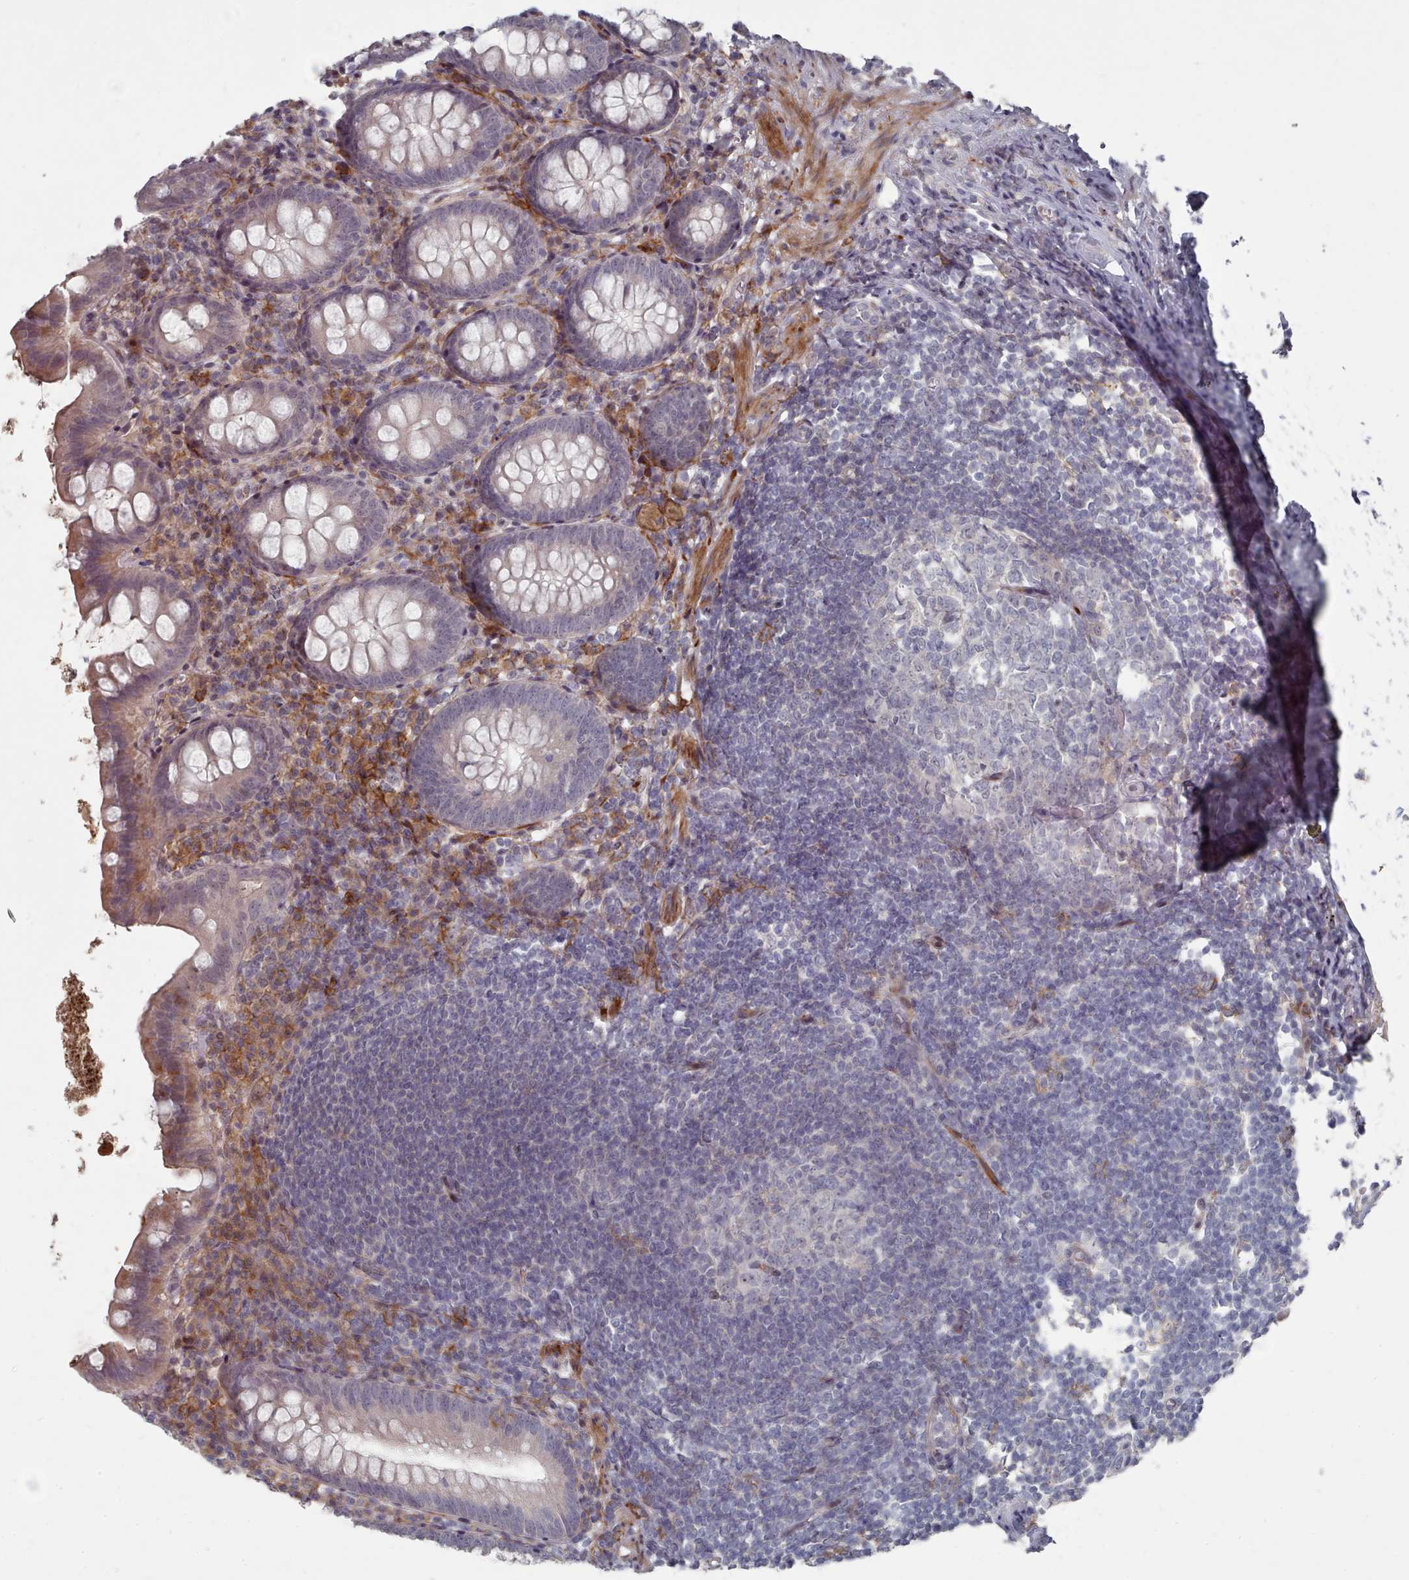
{"staining": {"intensity": "moderate", "quantity": "<25%", "location": "cytoplasmic/membranous"}, "tissue": "appendix", "cell_type": "Glandular cells", "image_type": "normal", "snomed": [{"axis": "morphology", "description": "Normal tissue, NOS"}, {"axis": "topography", "description": "Appendix"}], "caption": "Moderate cytoplasmic/membranous protein expression is present in approximately <25% of glandular cells in appendix. (DAB (3,3'-diaminobenzidine) = brown stain, brightfield microscopy at high magnification).", "gene": "COL8A2", "patient": {"sex": "female", "age": 51}}